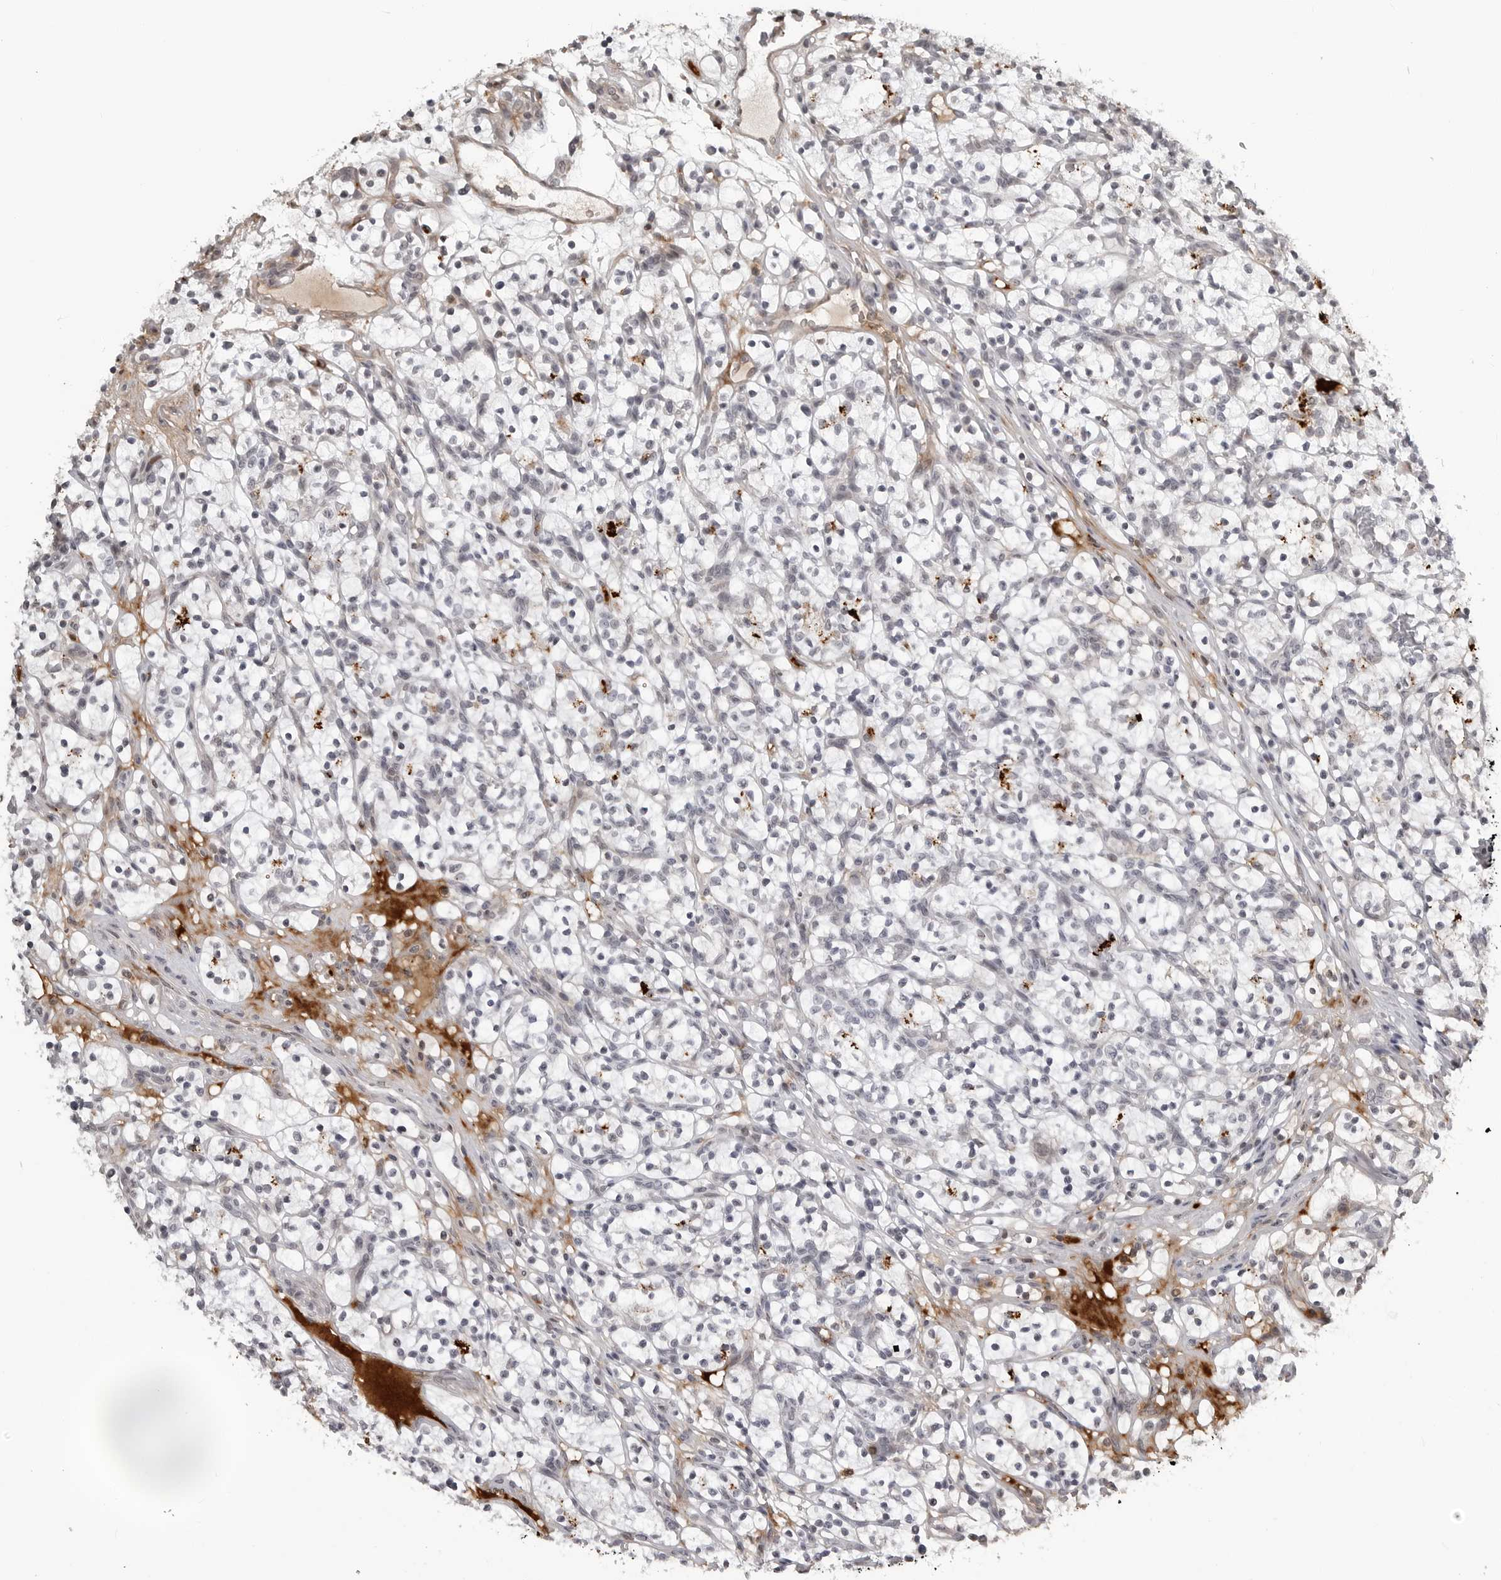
{"staining": {"intensity": "negative", "quantity": "none", "location": "none"}, "tissue": "renal cancer", "cell_type": "Tumor cells", "image_type": "cancer", "snomed": [{"axis": "morphology", "description": "Adenocarcinoma, NOS"}, {"axis": "topography", "description": "Kidney"}], "caption": "IHC of renal cancer (adenocarcinoma) displays no positivity in tumor cells.", "gene": "CXCR5", "patient": {"sex": "female", "age": 57}}